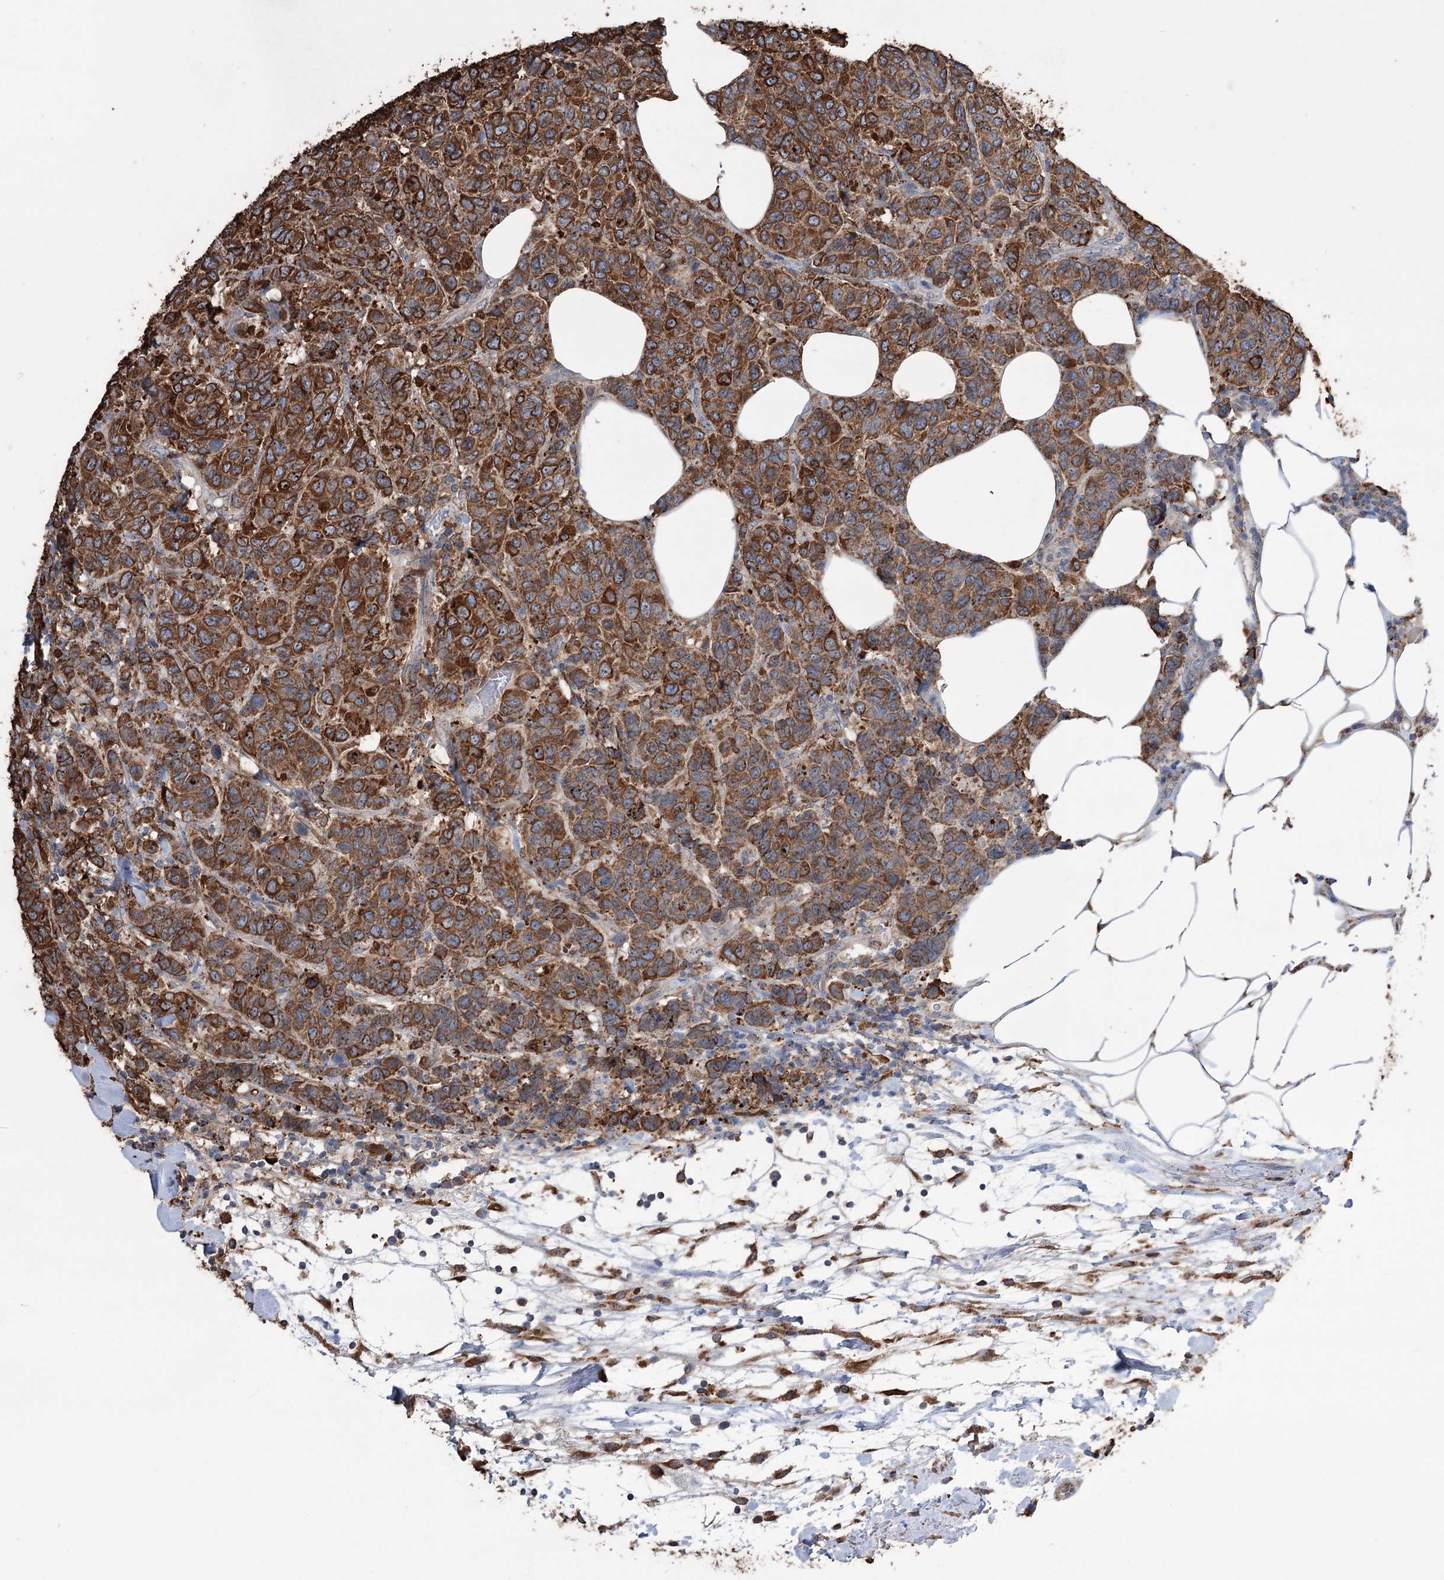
{"staining": {"intensity": "strong", "quantity": ">75%", "location": "cytoplasmic/membranous"}, "tissue": "breast cancer", "cell_type": "Tumor cells", "image_type": "cancer", "snomed": [{"axis": "morphology", "description": "Duct carcinoma"}, {"axis": "topography", "description": "Breast"}], "caption": "About >75% of tumor cells in breast cancer reveal strong cytoplasmic/membranous protein positivity as visualized by brown immunohistochemical staining.", "gene": "TRIM71", "patient": {"sex": "female", "age": 55}}